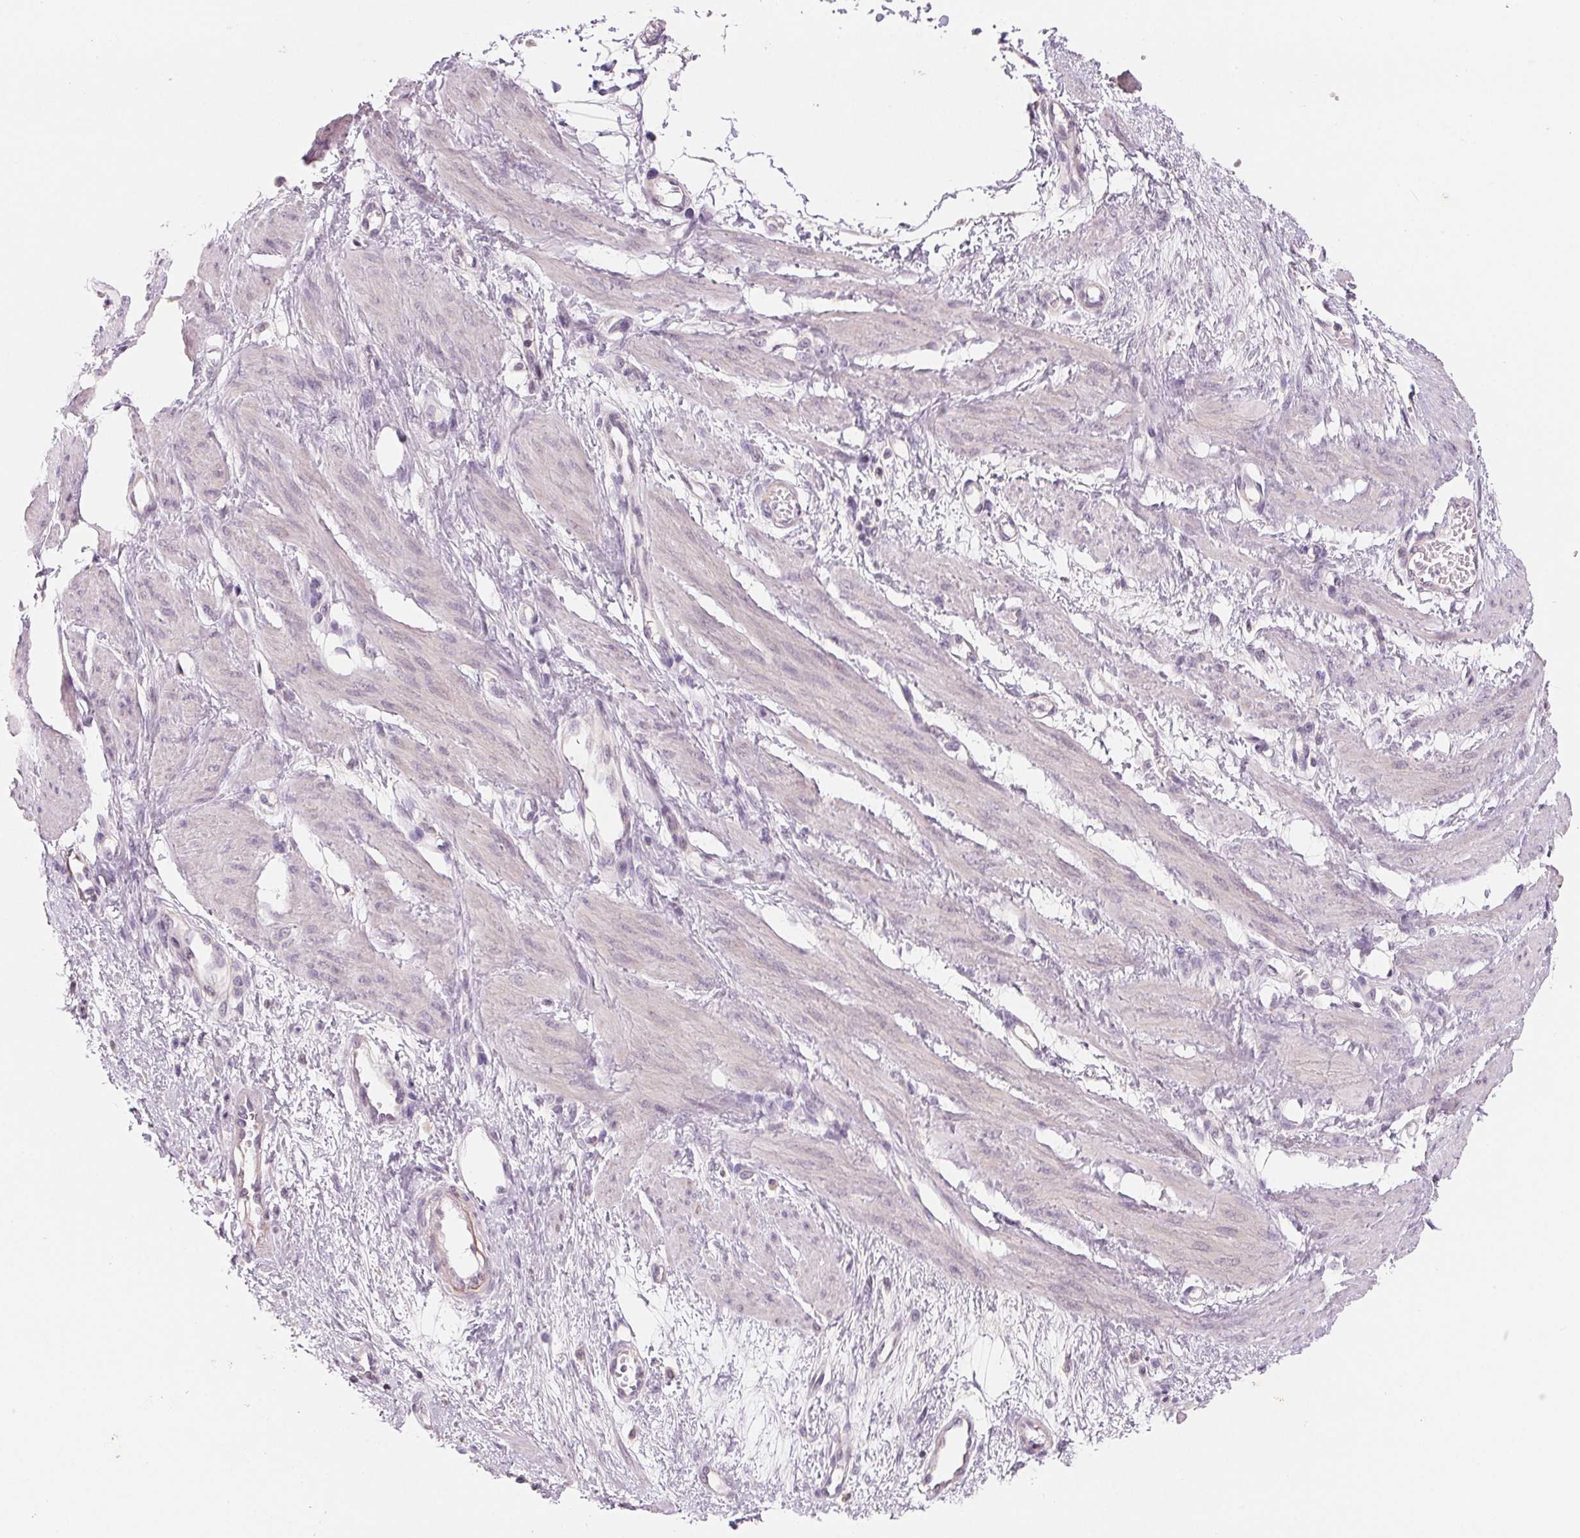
{"staining": {"intensity": "negative", "quantity": "none", "location": "none"}, "tissue": "smooth muscle", "cell_type": "Smooth muscle cells", "image_type": "normal", "snomed": [{"axis": "morphology", "description": "Normal tissue, NOS"}, {"axis": "topography", "description": "Smooth muscle"}, {"axis": "topography", "description": "Uterus"}], "caption": "This photomicrograph is of unremarkable smooth muscle stained with IHC to label a protein in brown with the nuclei are counter-stained blue. There is no expression in smooth muscle cells.", "gene": "VTCN1", "patient": {"sex": "female", "age": 39}}